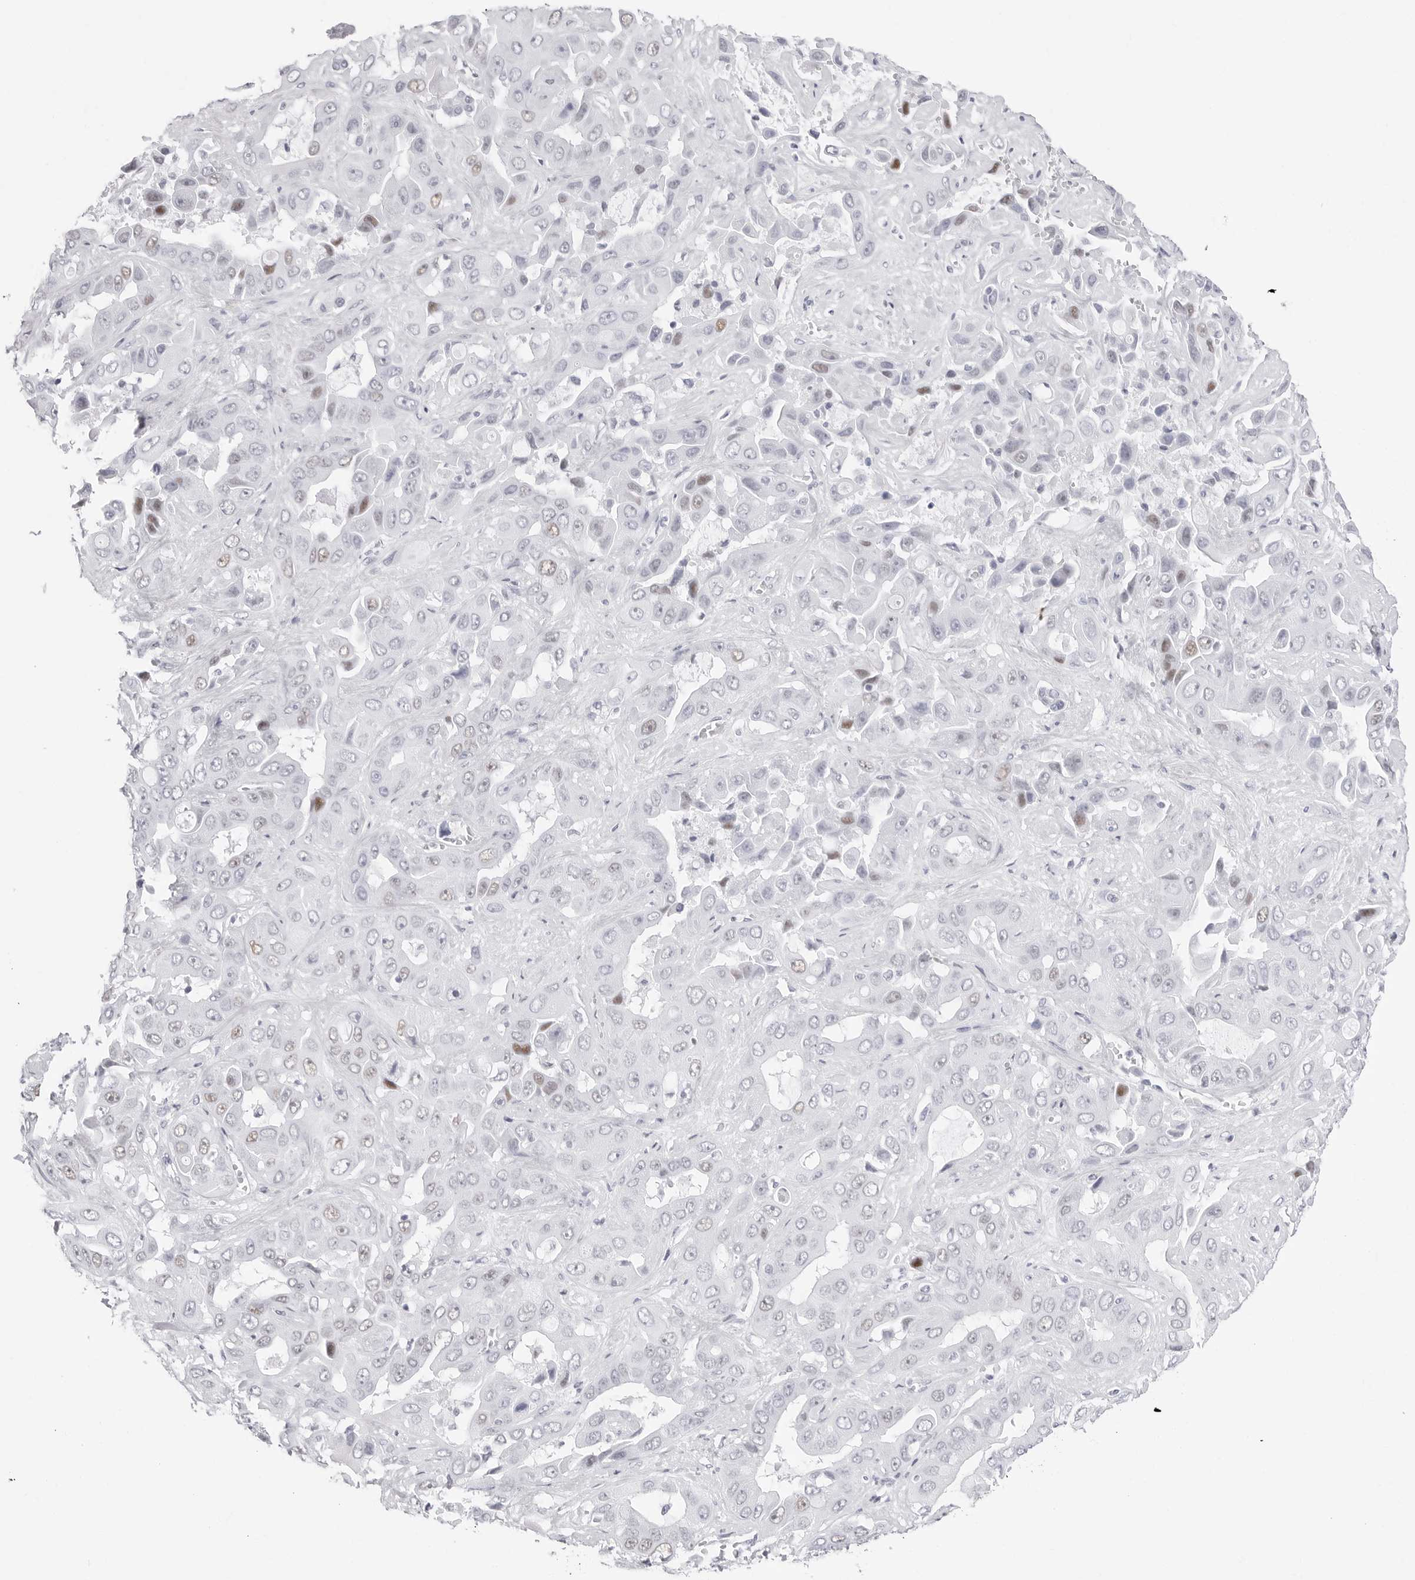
{"staining": {"intensity": "weak", "quantity": "<25%", "location": "nuclear"}, "tissue": "liver cancer", "cell_type": "Tumor cells", "image_type": "cancer", "snomed": [{"axis": "morphology", "description": "Cholangiocarcinoma"}, {"axis": "topography", "description": "Liver"}], "caption": "Immunohistochemistry photomicrograph of human liver cholangiocarcinoma stained for a protein (brown), which displays no positivity in tumor cells.", "gene": "NASP", "patient": {"sex": "female", "age": 52}}